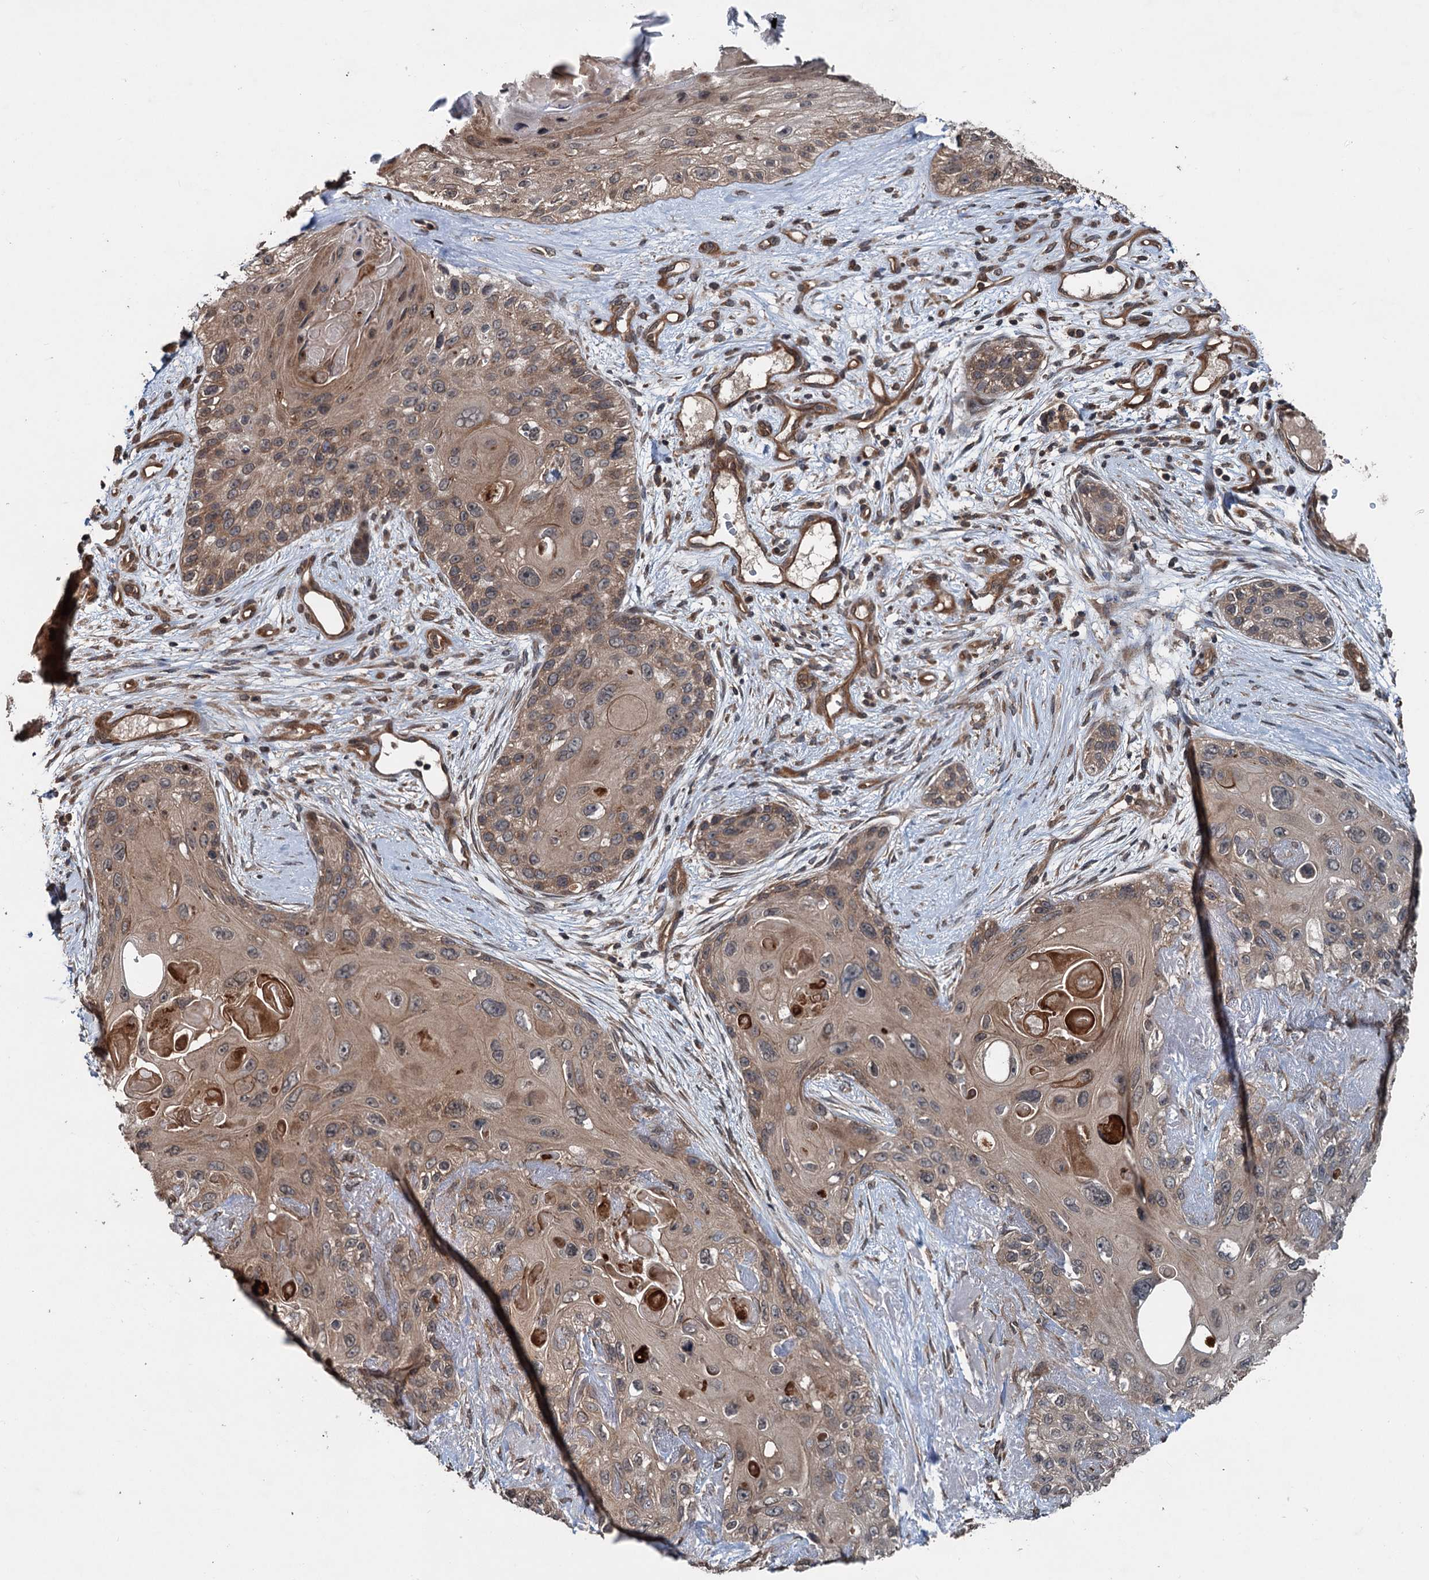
{"staining": {"intensity": "moderate", "quantity": ">75%", "location": "cytoplasmic/membranous"}, "tissue": "skin cancer", "cell_type": "Tumor cells", "image_type": "cancer", "snomed": [{"axis": "morphology", "description": "Normal tissue, NOS"}, {"axis": "morphology", "description": "Squamous cell carcinoma, NOS"}, {"axis": "topography", "description": "Skin"}], "caption": "Human skin cancer stained with a protein marker displays moderate staining in tumor cells.", "gene": "N4BP2L2", "patient": {"sex": "male", "age": 72}}